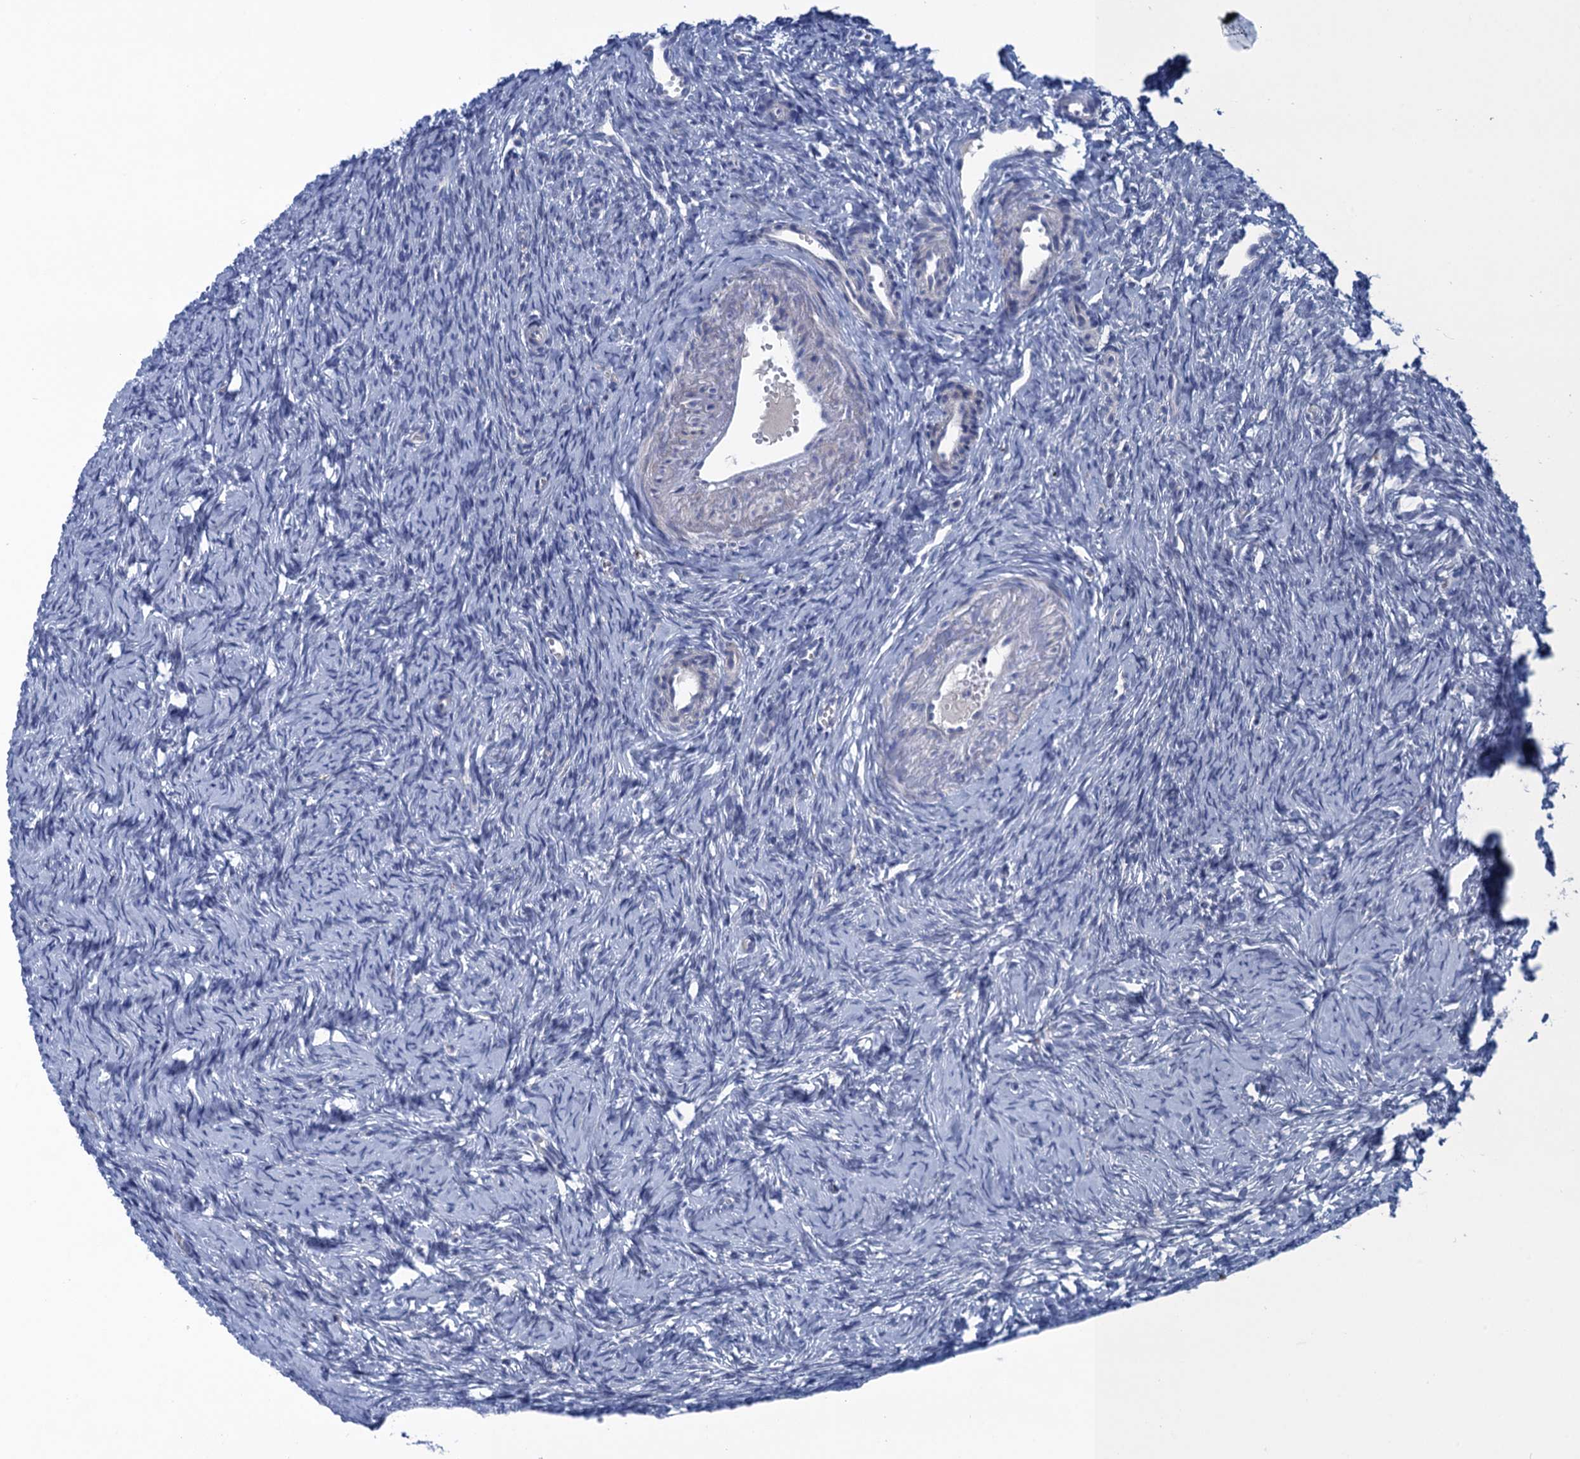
{"staining": {"intensity": "negative", "quantity": "none", "location": "none"}, "tissue": "ovary", "cell_type": "Ovarian stroma cells", "image_type": "normal", "snomed": [{"axis": "morphology", "description": "Normal tissue, NOS"}, {"axis": "topography", "description": "Ovary"}], "caption": "Image shows no protein staining in ovarian stroma cells of unremarkable ovary.", "gene": "SCEL", "patient": {"sex": "female", "age": 51}}